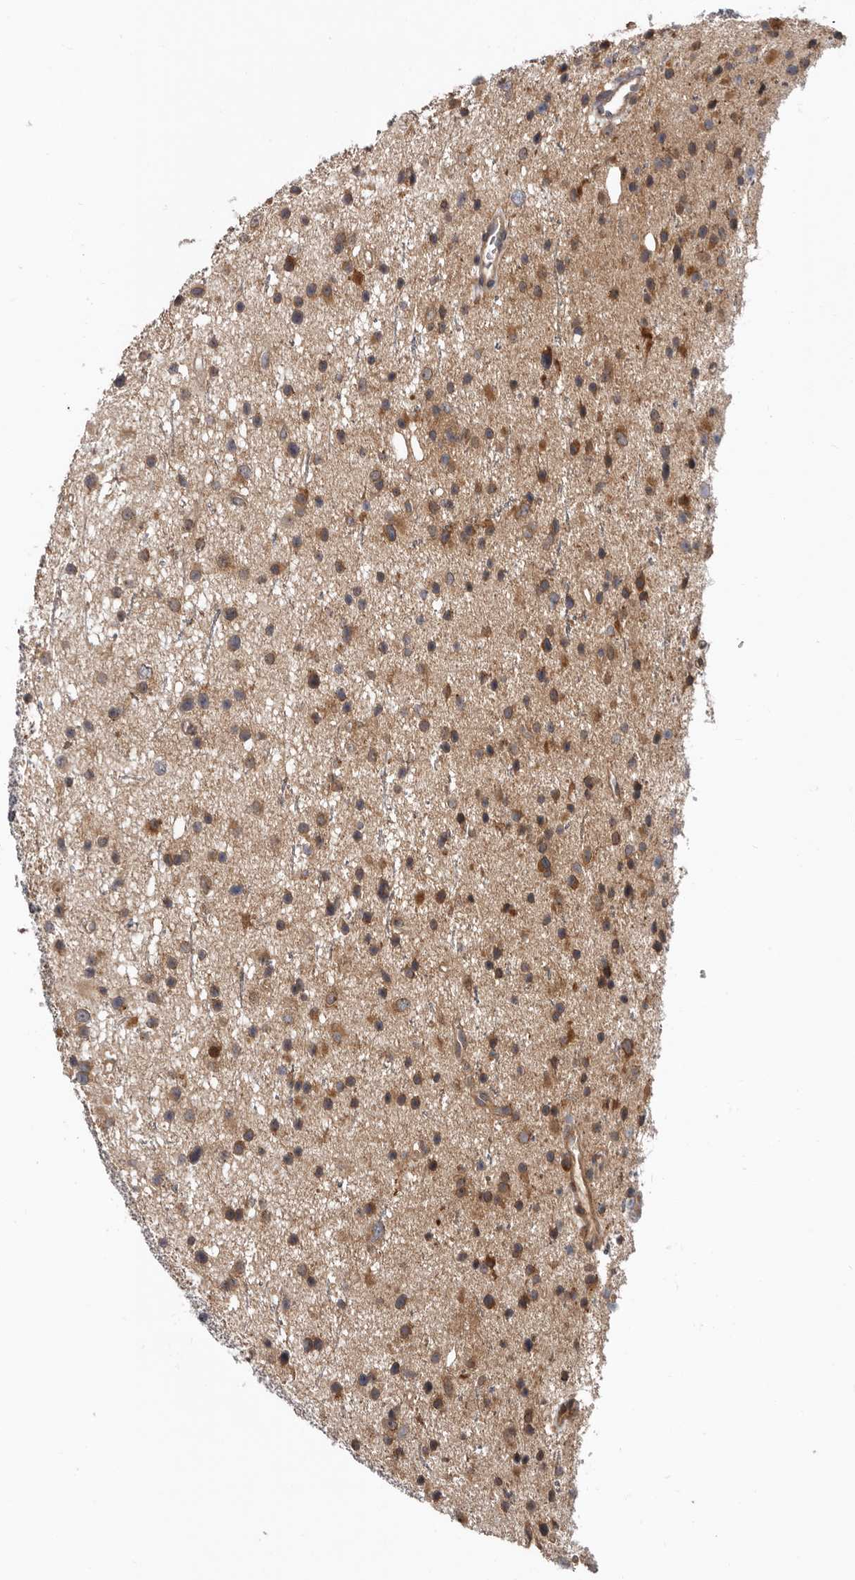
{"staining": {"intensity": "moderate", "quantity": ">75%", "location": "cytoplasmic/membranous"}, "tissue": "glioma", "cell_type": "Tumor cells", "image_type": "cancer", "snomed": [{"axis": "morphology", "description": "Glioma, malignant, Low grade"}, {"axis": "topography", "description": "Cerebral cortex"}], "caption": "Human glioma stained with a protein marker displays moderate staining in tumor cells.", "gene": "FGFR4", "patient": {"sex": "female", "age": 39}}